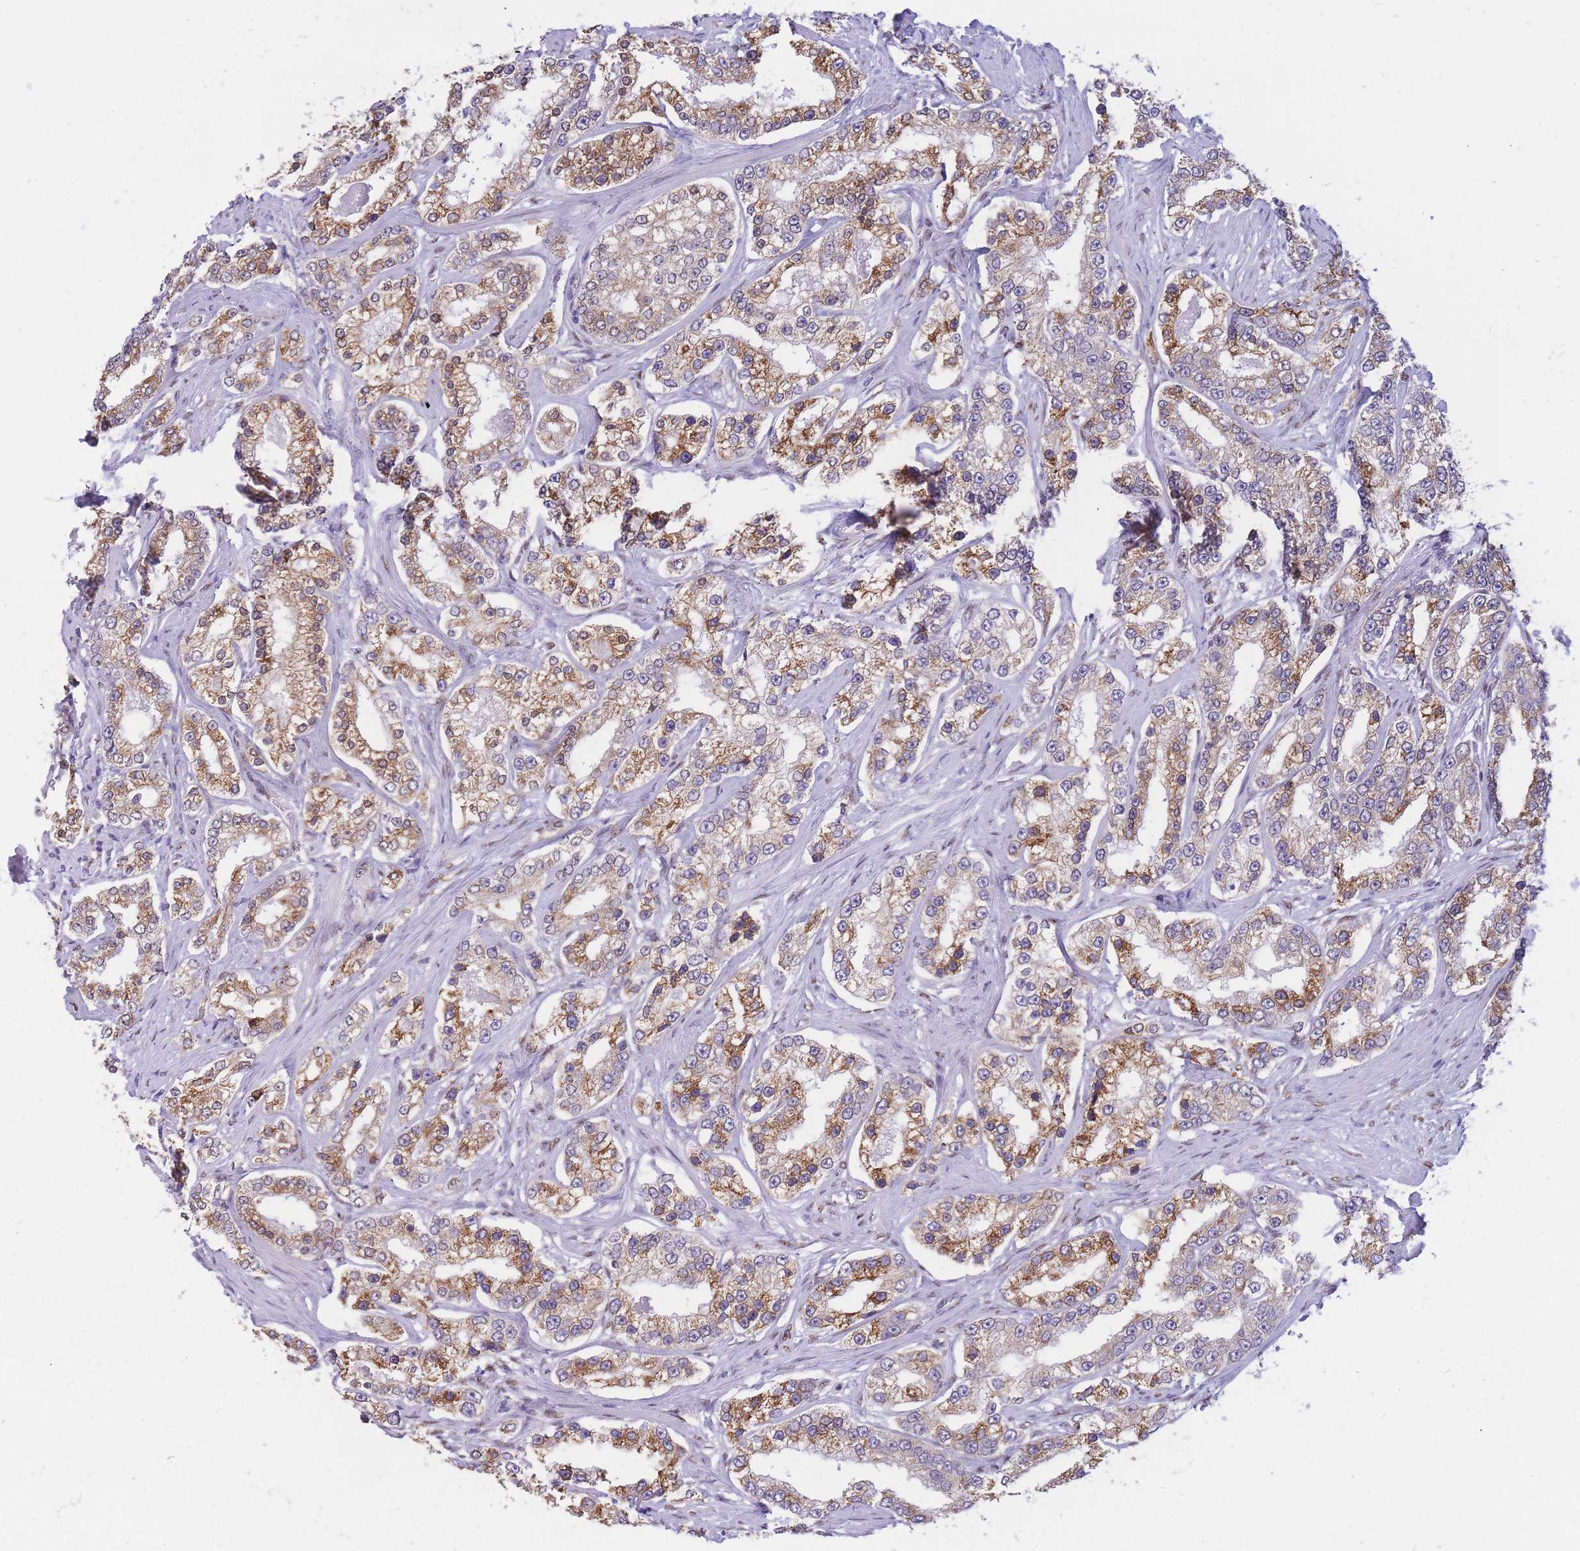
{"staining": {"intensity": "moderate", "quantity": ">75%", "location": "cytoplasmic/membranous"}, "tissue": "prostate cancer", "cell_type": "Tumor cells", "image_type": "cancer", "snomed": [{"axis": "morphology", "description": "Normal tissue, NOS"}, {"axis": "morphology", "description": "Adenocarcinoma, High grade"}, {"axis": "topography", "description": "Prostate"}], "caption": "Prostate cancer (high-grade adenocarcinoma) was stained to show a protein in brown. There is medium levels of moderate cytoplasmic/membranous expression in about >75% of tumor cells.", "gene": "FAM153A", "patient": {"sex": "male", "age": 83}}